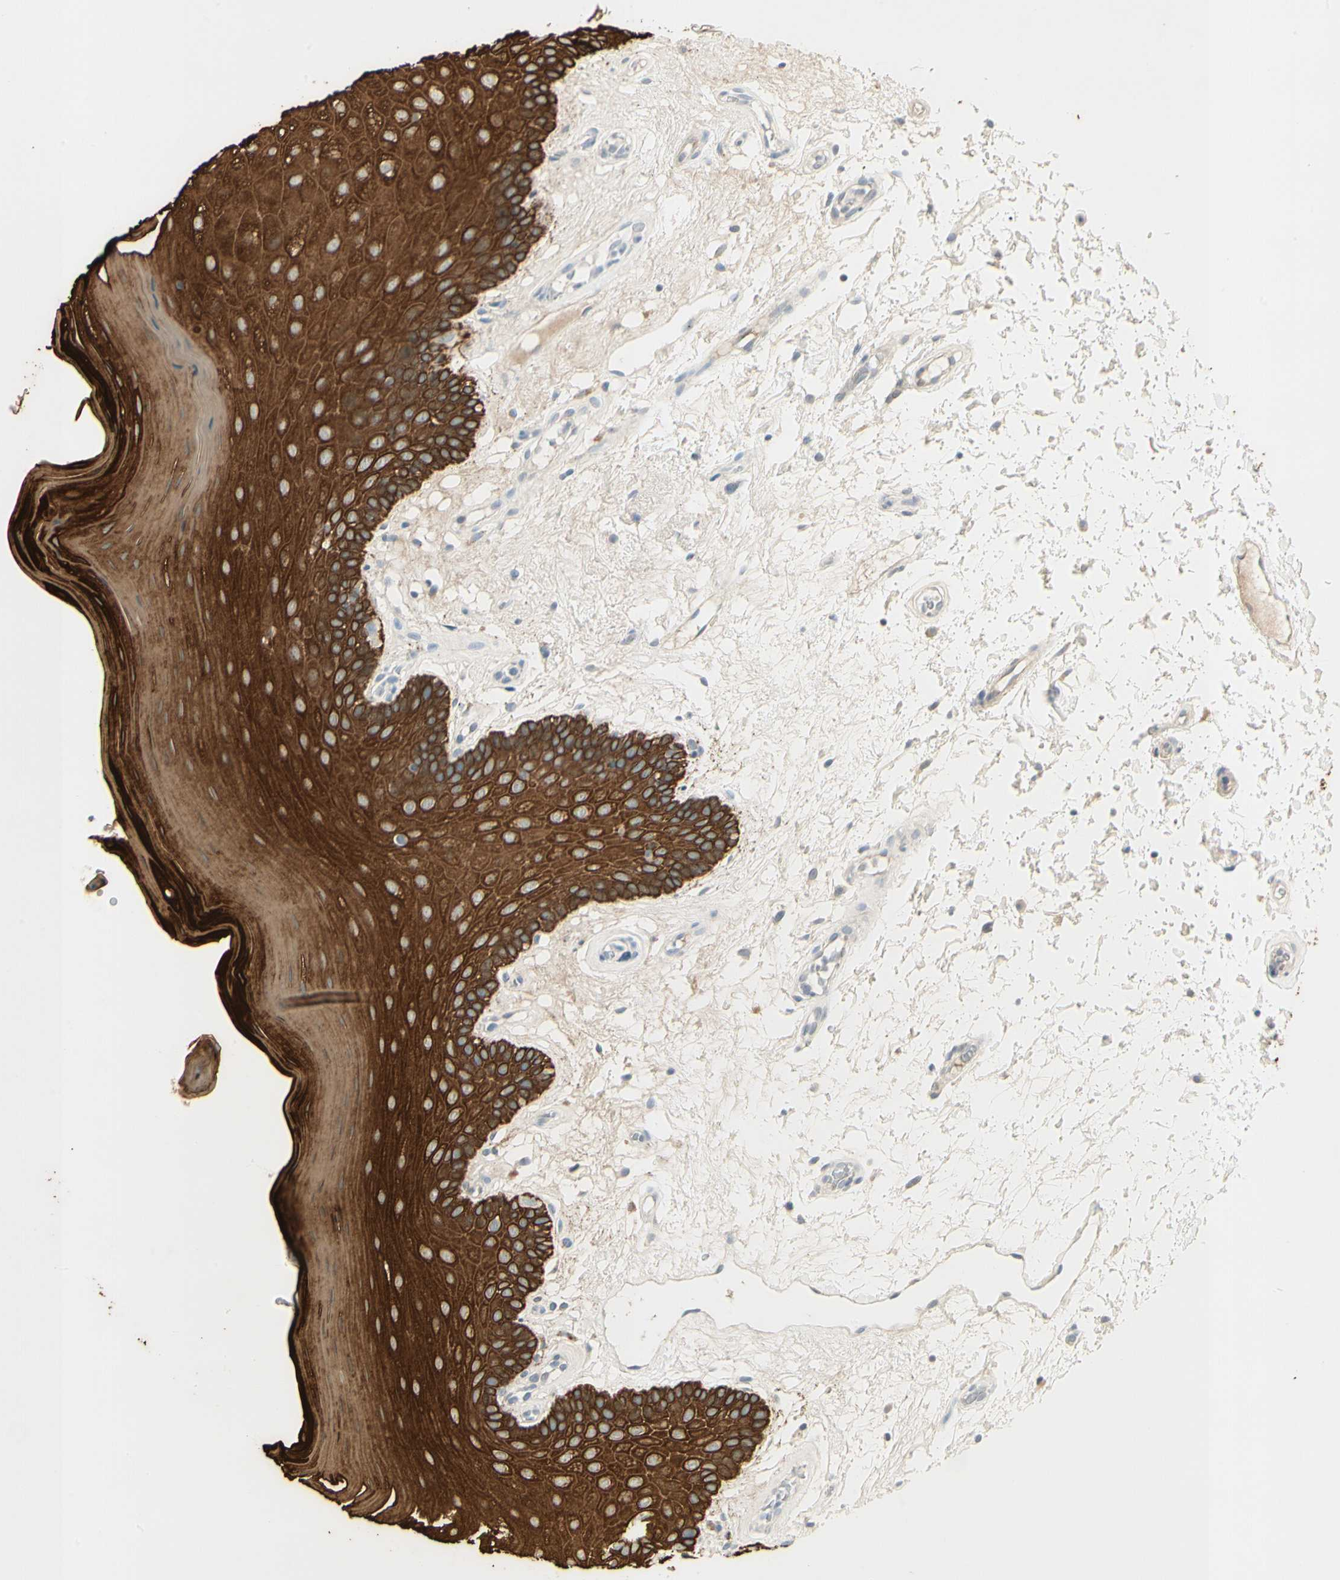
{"staining": {"intensity": "strong", "quantity": ">75%", "location": "cytoplasmic/membranous"}, "tissue": "oral mucosa", "cell_type": "Squamous epithelial cells", "image_type": "normal", "snomed": [{"axis": "morphology", "description": "Normal tissue, NOS"}, {"axis": "morphology", "description": "Squamous cell carcinoma, NOS"}, {"axis": "topography", "description": "Skeletal muscle"}, {"axis": "topography", "description": "Oral tissue"}, {"axis": "topography", "description": "Head-Neck"}], "caption": "Benign oral mucosa reveals strong cytoplasmic/membranous expression in about >75% of squamous epithelial cells.", "gene": "SKIL", "patient": {"sex": "male", "age": 71}}